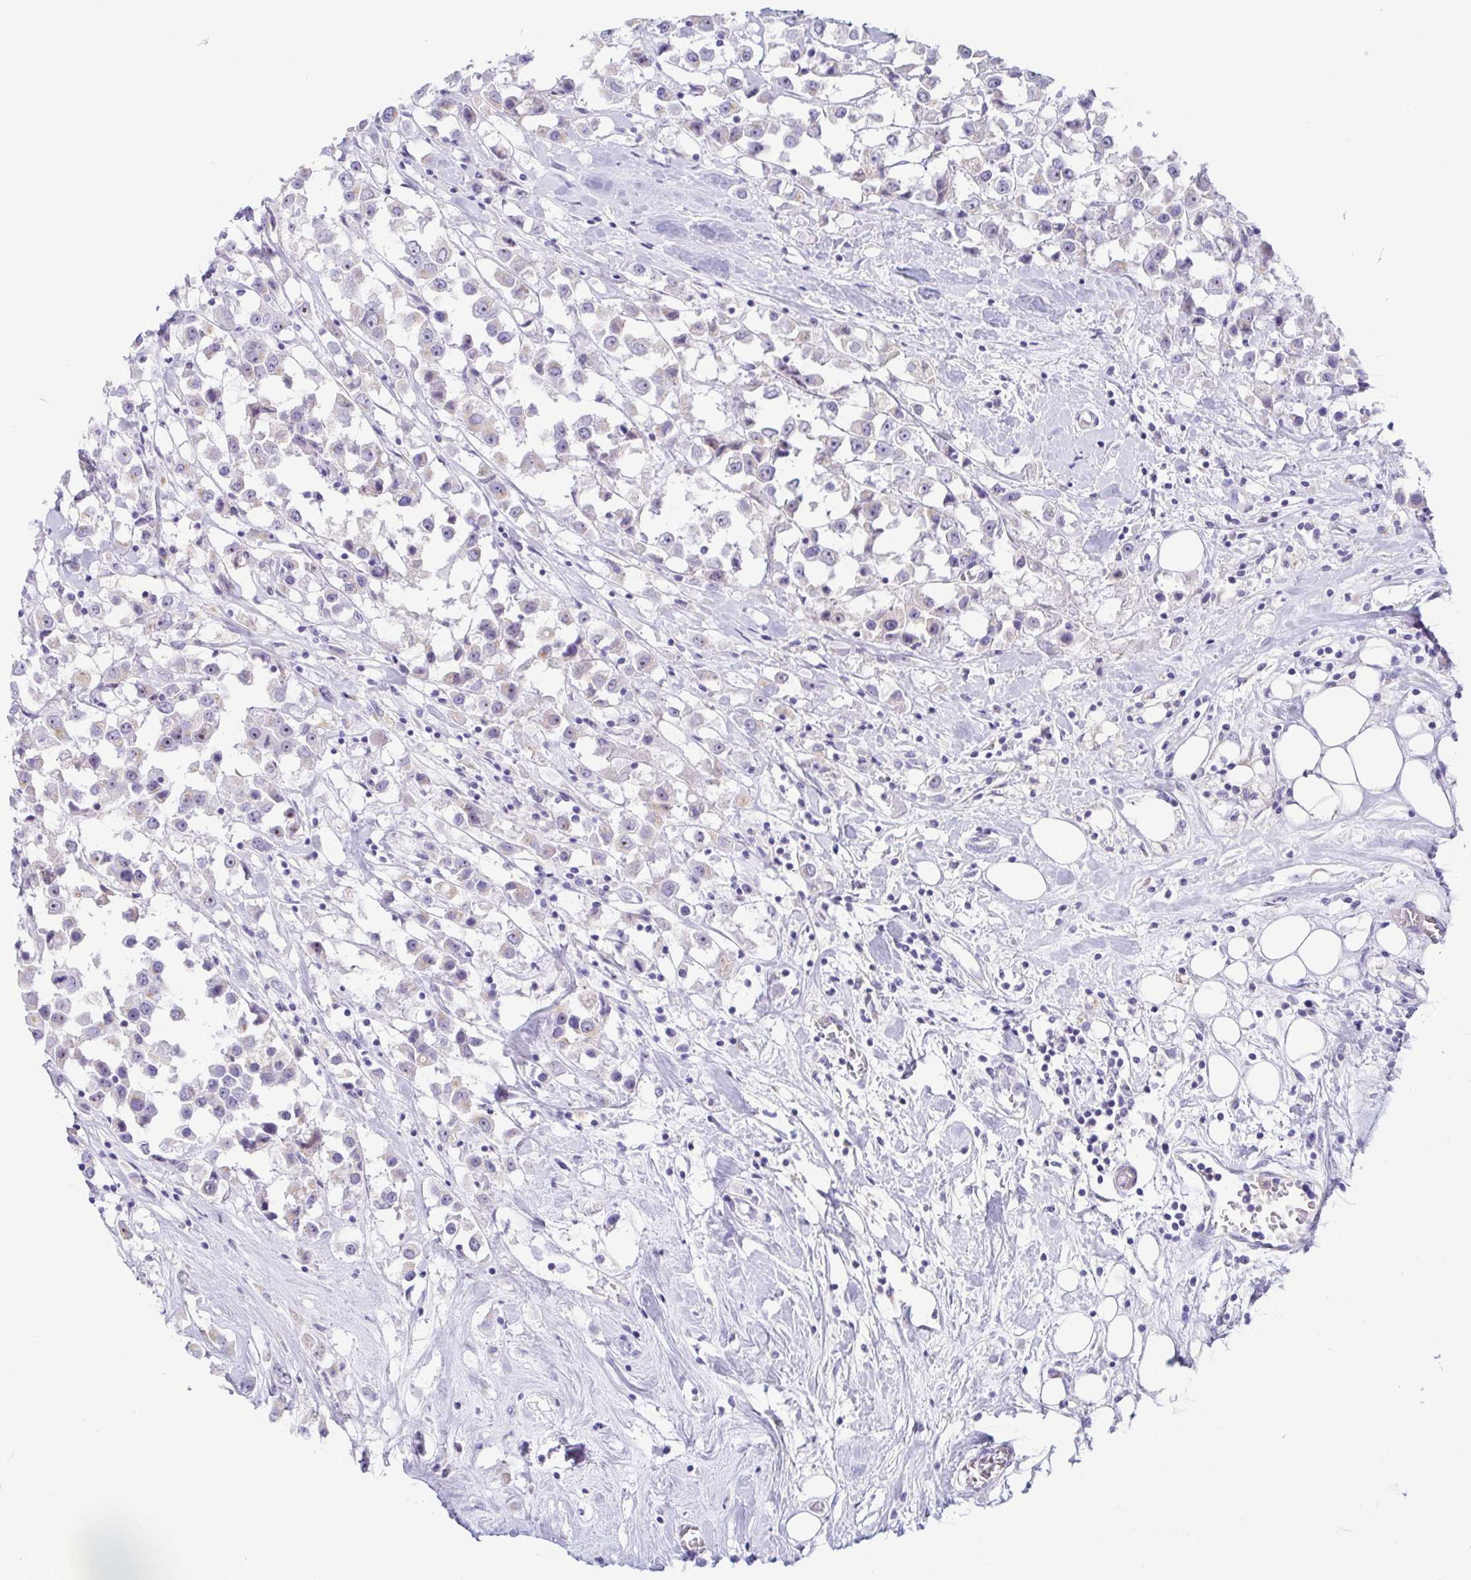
{"staining": {"intensity": "negative", "quantity": "none", "location": "none"}, "tissue": "breast cancer", "cell_type": "Tumor cells", "image_type": "cancer", "snomed": [{"axis": "morphology", "description": "Duct carcinoma"}, {"axis": "topography", "description": "Breast"}], "caption": "A micrograph of human breast intraductal carcinoma is negative for staining in tumor cells.", "gene": "AZU1", "patient": {"sex": "female", "age": 61}}